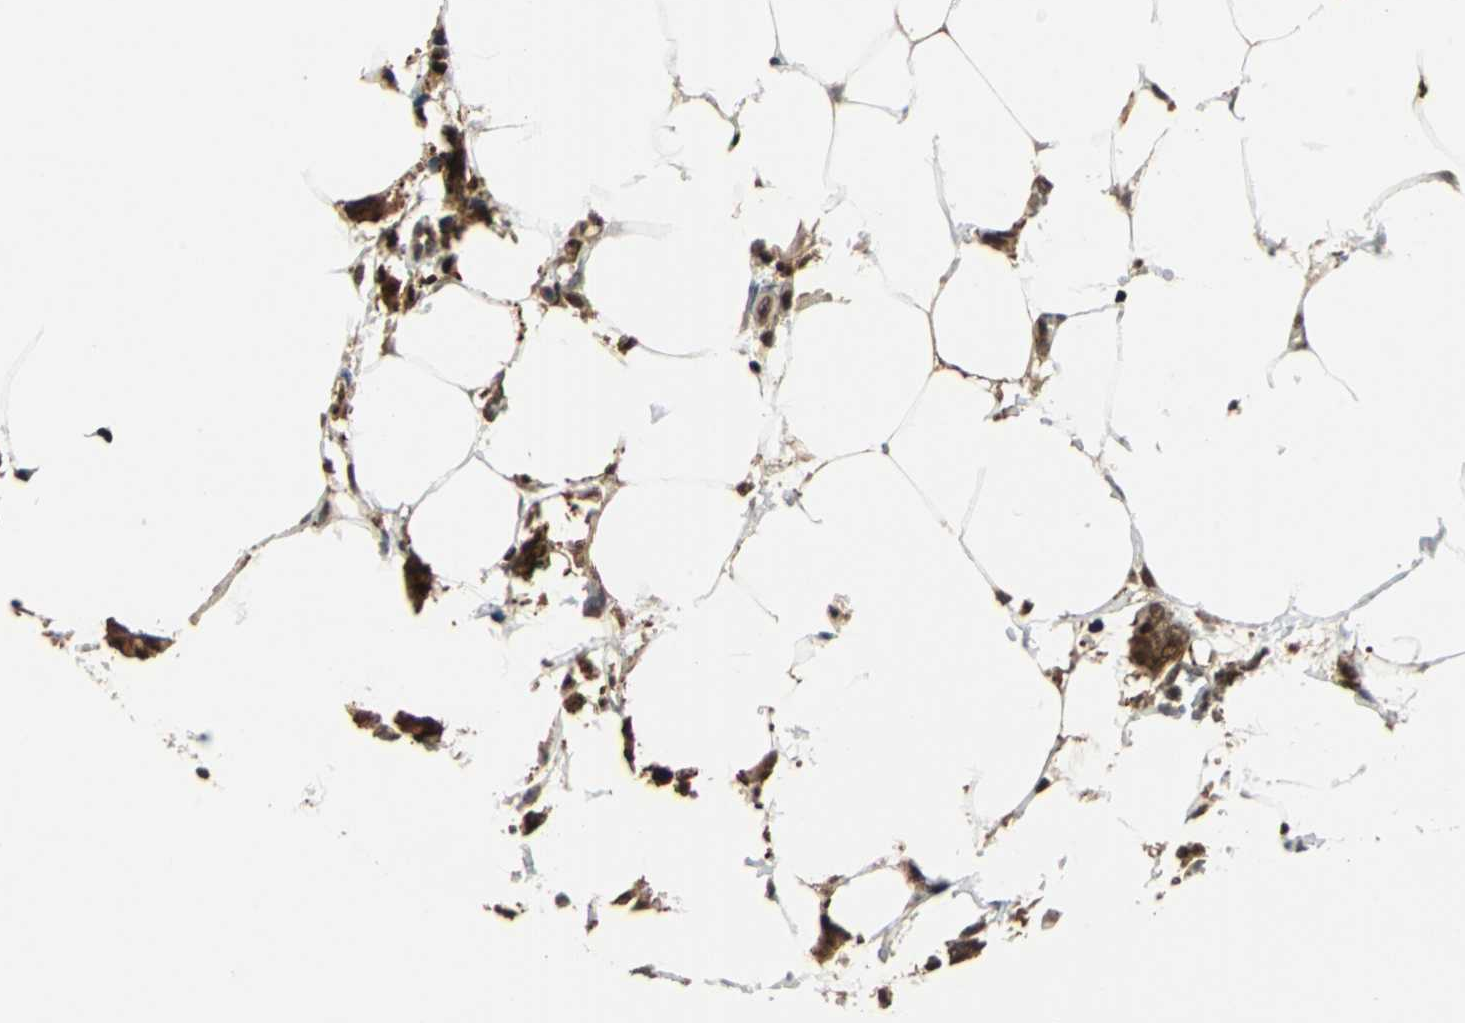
{"staining": {"intensity": "strong", "quantity": ">75%", "location": "cytoplasmic/membranous"}, "tissue": "breast cancer", "cell_type": "Tumor cells", "image_type": "cancer", "snomed": [{"axis": "morphology", "description": "Duct carcinoma"}, {"axis": "topography", "description": "Breast"}], "caption": "Immunohistochemical staining of infiltrating ductal carcinoma (breast) demonstrates high levels of strong cytoplasmic/membranous protein staining in about >75% of tumor cells.", "gene": "PSME1", "patient": {"sex": "female", "age": 84}}